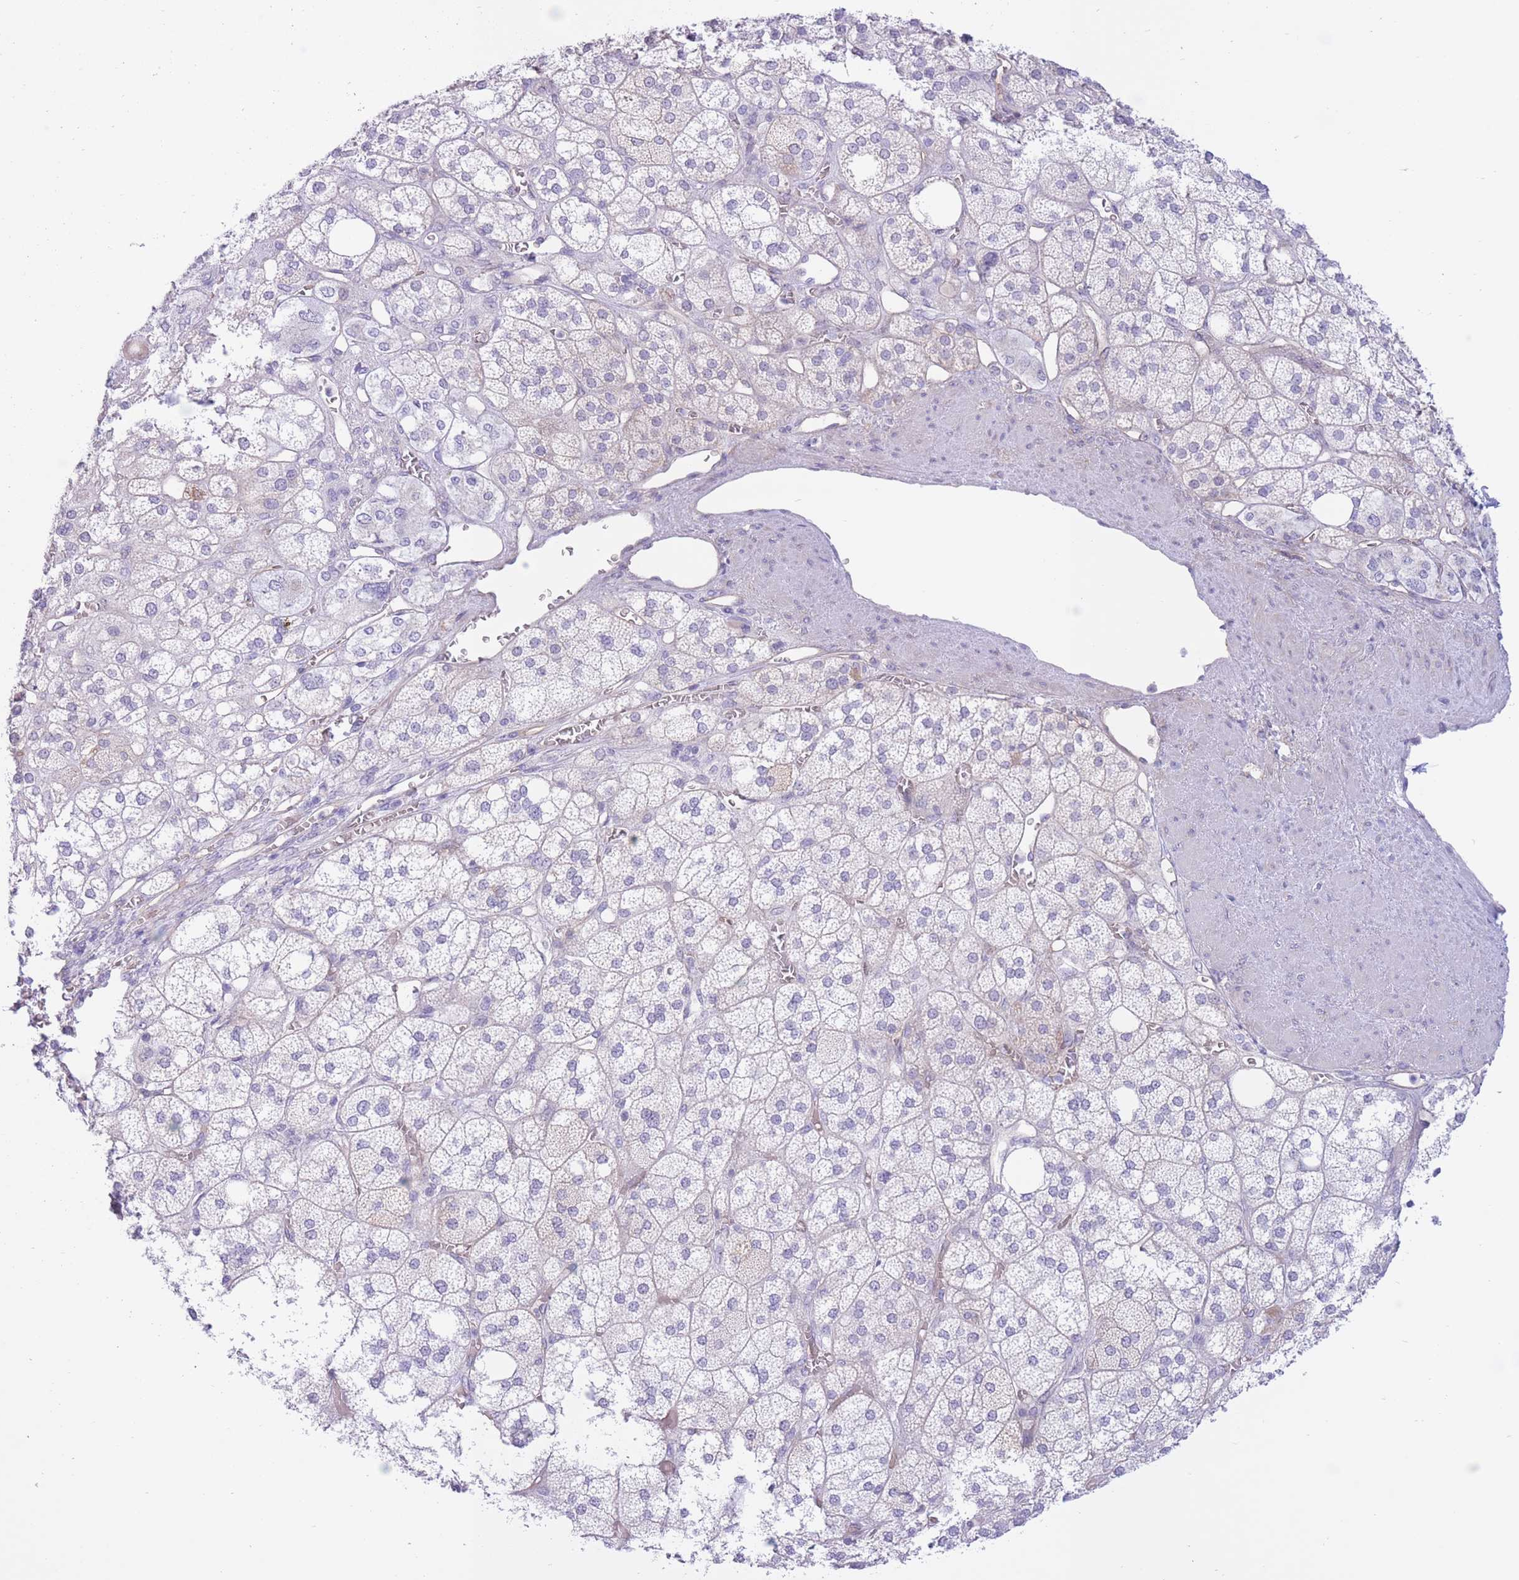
{"staining": {"intensity": "weak", "quantity": "<25%", "location": "cytoplasmic/membranous"}, "tissue": "adrenal gland", "cell_type": "Glandular cells", "image_type": "normal", "snomed": [{"axis": "morphology", "description": "Normal tissue, NOS"}, {"axis": "topography", "description": "Adrenal gland"}], "caption": "Protein analysis of benign adrenal gland demonstrates no significant expression in glandular cells.", "gene": "MRPS31", "patient": {"sex": "male", "age": 61}}